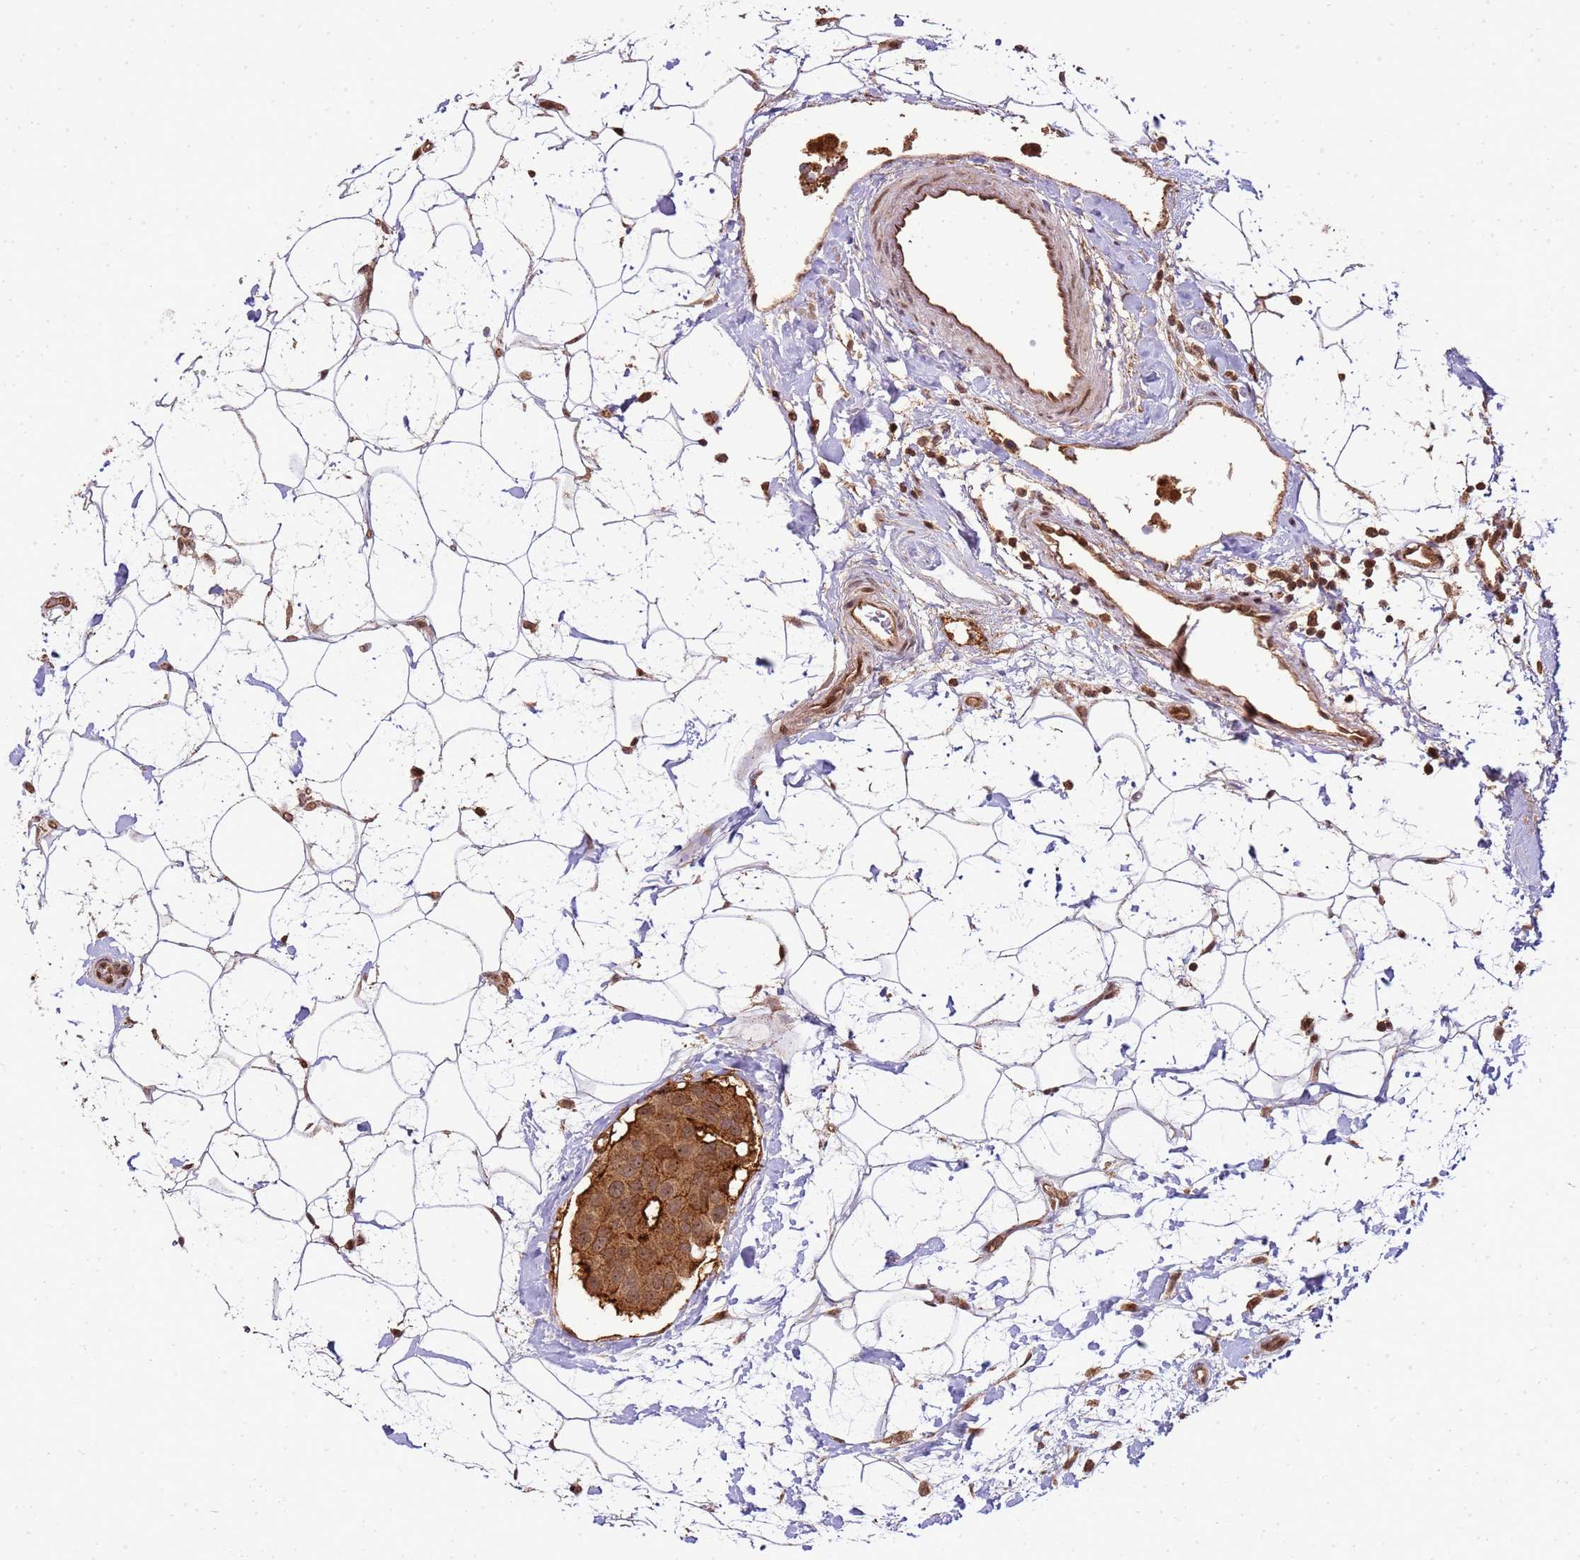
{"staining": {"intensity": "moderate", "quantity": ">75%", "location": "cytoplasmic/membranous,nuclear"}, "tissue": "breast cancer", "cell_type": "Tumor cells", "image_type": "cancer", "snomed": [{"axis": "morphology", "description": "Normal tissue, NOS"}, {"axis": "morphology", "description": "Duct carcinoma"}, {"axis": "topography", "description": "Breast"}], "caption": "DAB (3,3'-diaminobenzidine) immunohistochemical staining of breast infiltrating ductal carcinoma shows moderate cytoplasmic/membranous and nuclear protein positivity in approximately >75% of tumor cells.", "gene": "PEX14", "patient": {"sex": "female", "age": 39}}